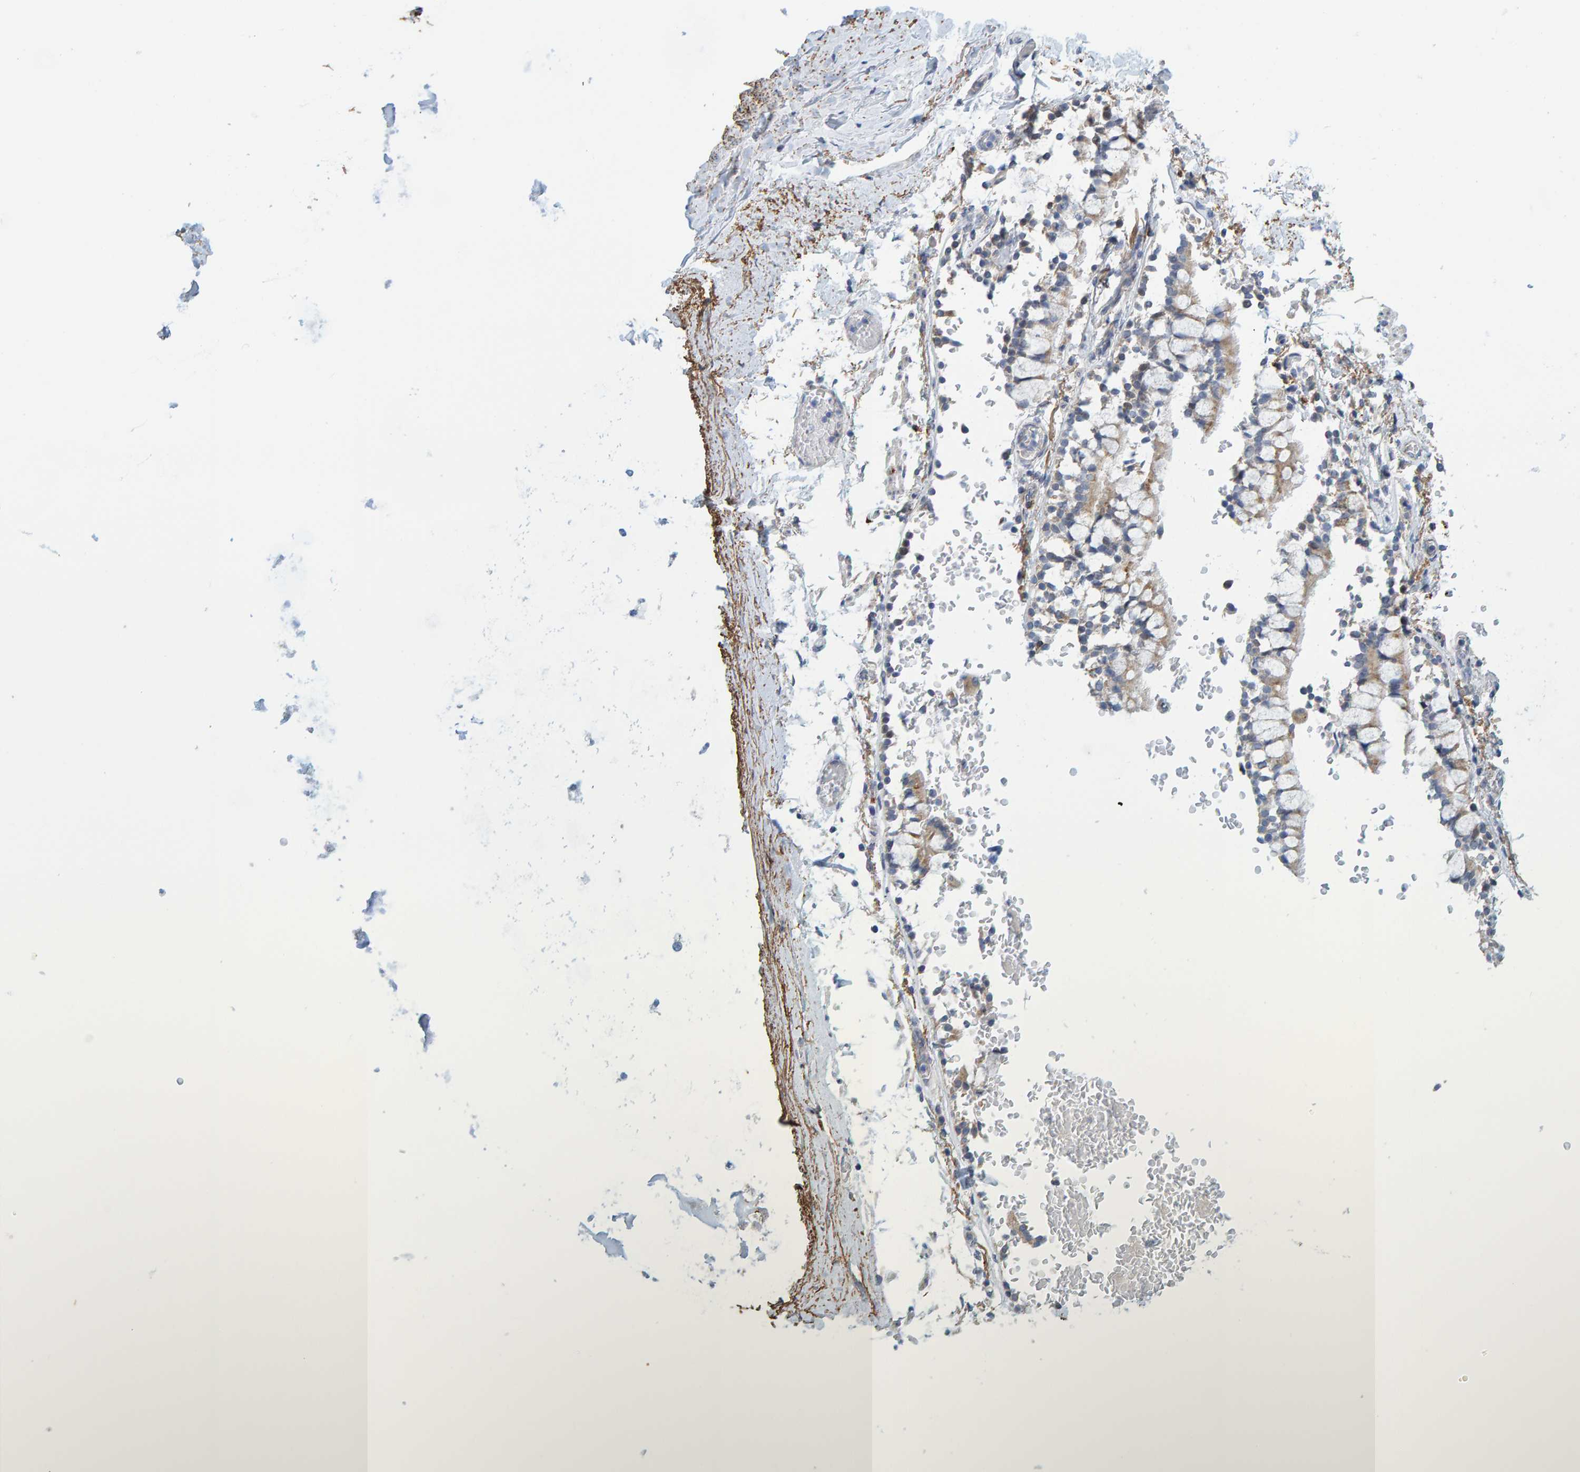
{"staining": {"intensity": "negative", "quantity": "none", "location": "none"}, "tissue": "adipose tissue", "cell_type": "Adipocytes", "image_type": "normal", "snomed": [{"axis": "morphology", "description": "Normal tissue, NOS"}, {"axis": "topography", "description": "Cartilage tissue"}, {"axis": "topography", "description": "Lung"}], "caption": "Immunohistochemical staining of normal adipose tissue reveals no significant staining in adipocytes. (Stains: DAB (3,3'-diaminobenzidine) immunohistochemistry with hematoxylin counter stain, Microscopy: brightfield microscopy at high magnification).", "gene": "ZC3H3", "patient": {"sex": "female", "age": 77}}